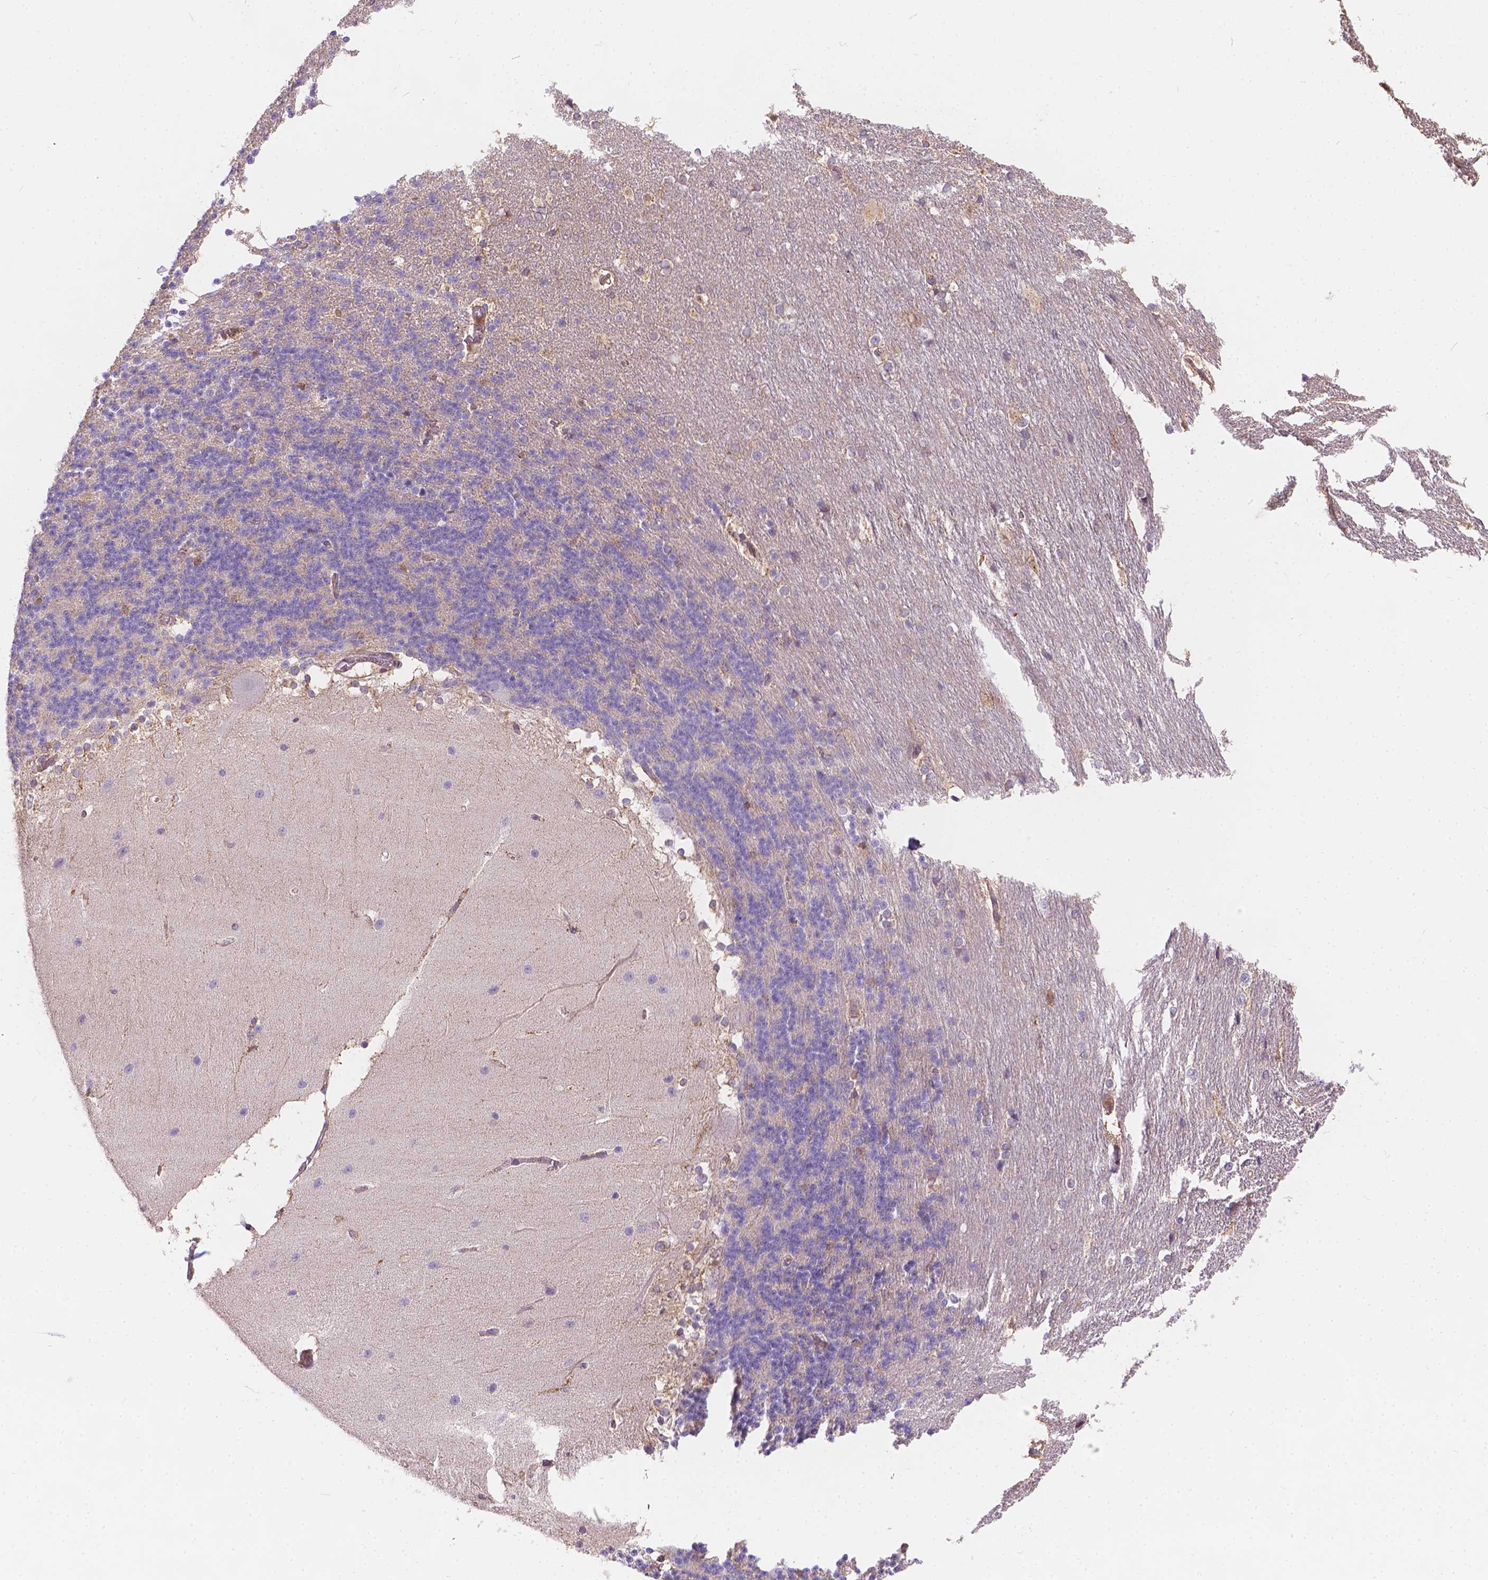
{"staining": {"intensity": "negative", "quantity": "none", "location": "none"}, "tissue": "cerebellum", "cell_type": "Cells in granular layer", "image_type": "normal", "snomed": [{"axis": "morphology", "description": "Normal tissue, NOS"}, {"axis": "topography", "description": "Cerebellum"}], "caption": "Immunohistochemistry image of normal human cerebellum stained for a protein (brown), which reveals no positivity in cells in granular layer.", "gene": "CDK10", "patient": {"sex": "female", "age": 19}}